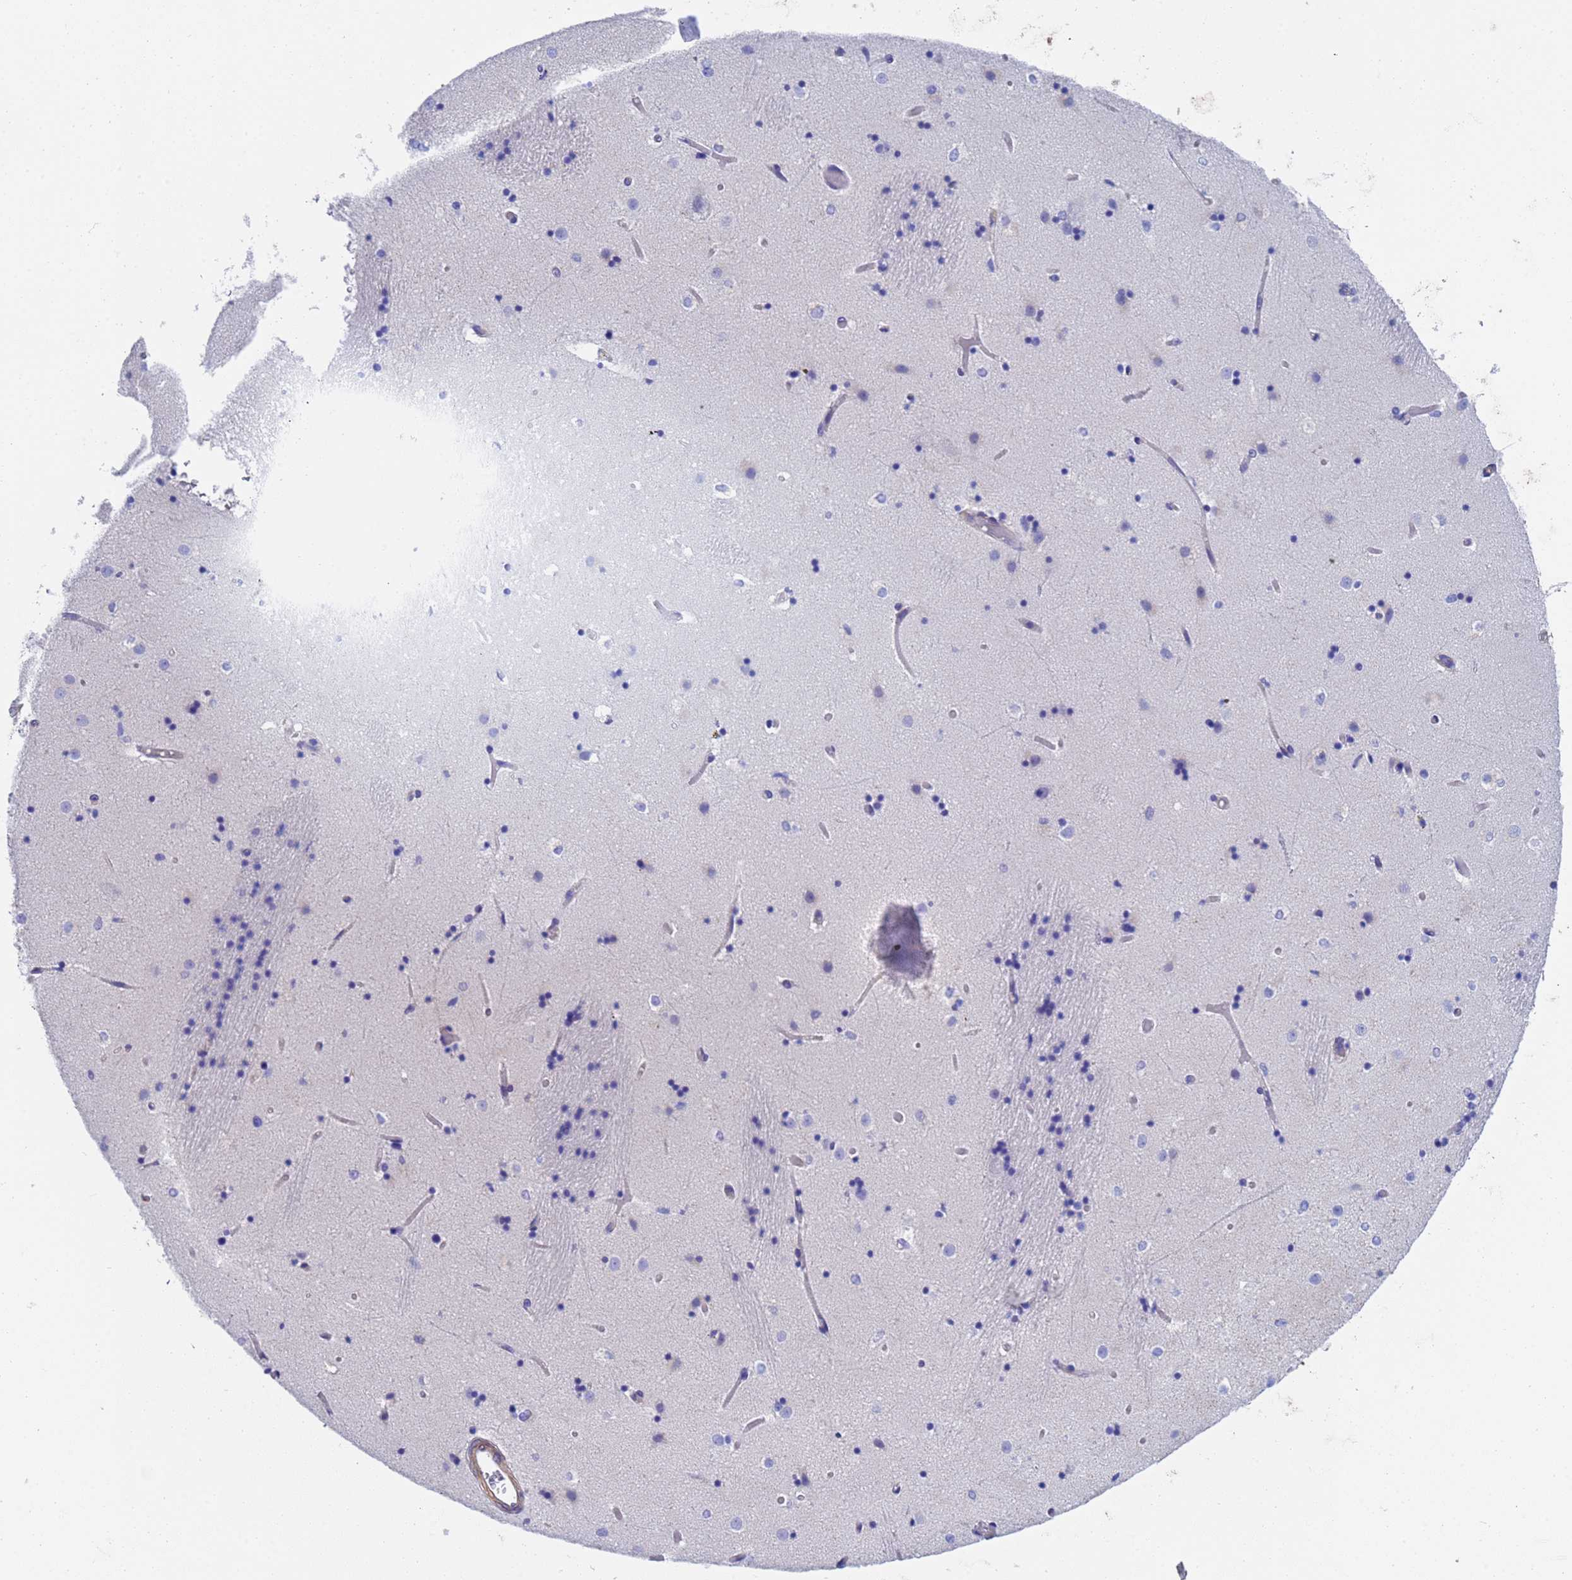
{"staining": {"intensity": "negative", "quantity": "none", "location": "none"}, "tissue": "caudate", "cell_type": "Glial cells", "image_type": "normal", "snomed": [{"axis": "morphology", "description": "Normal tissue, NOS"}, {"axis": "topography", "description": "Lateral ventricle wall"}], "caption": "This histopathology image is of normal caudate stained with IHC to label a protein in brown with the nuclei are counter-stained blue. There is no expression in glial cells. (DAB (3,3'-diaminobenzidine) immunohistochemistry, high magnification).", "gene": "CST1", "patient": {"sex": "female", "age": 52}}